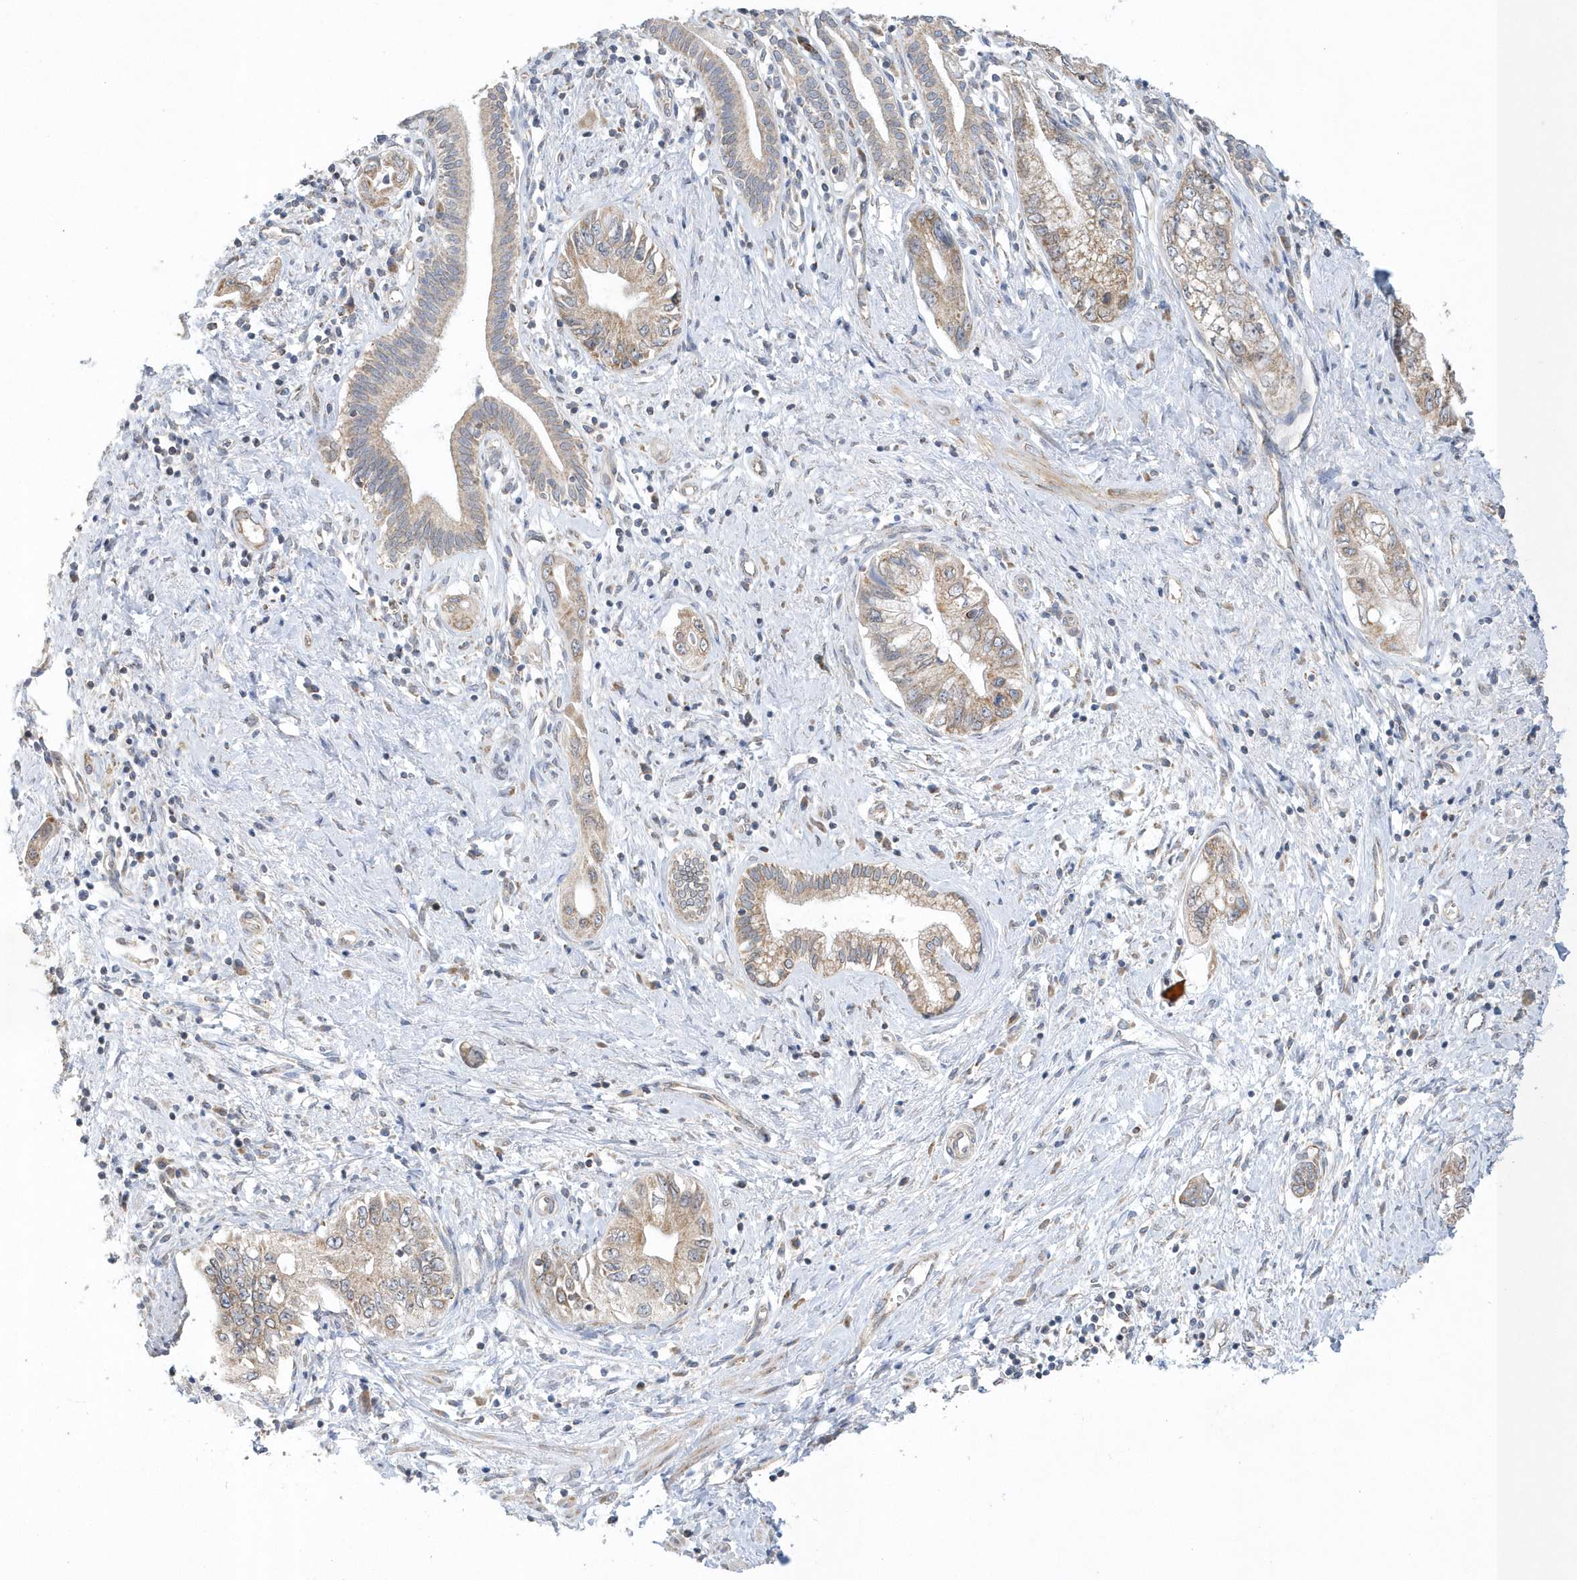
{"staining": {"intensity": "weak", "quantity": ">75%", "location": "cytoplasmic/membranous"}, "tissue": "pancreatic cancer", "cell_type": "Tumor cells", "image_type": "cancer", "snomed": [{"axis": "morphology", "description": "Adenocarcinoma, NOS"}, {"axis": "topography", "description": "Pancreas"}], "caption": "Immunohistochemistry (IHC) micrograph of human adenocarcinoma (pancreatic) stained for a protein (brown), which exhibits low levels of weak cytoplasmic/membranous staining in approximately >75% of tumor cells.", "gene": "SPATA5", "patient": {"sex": "female", "age": 73}}